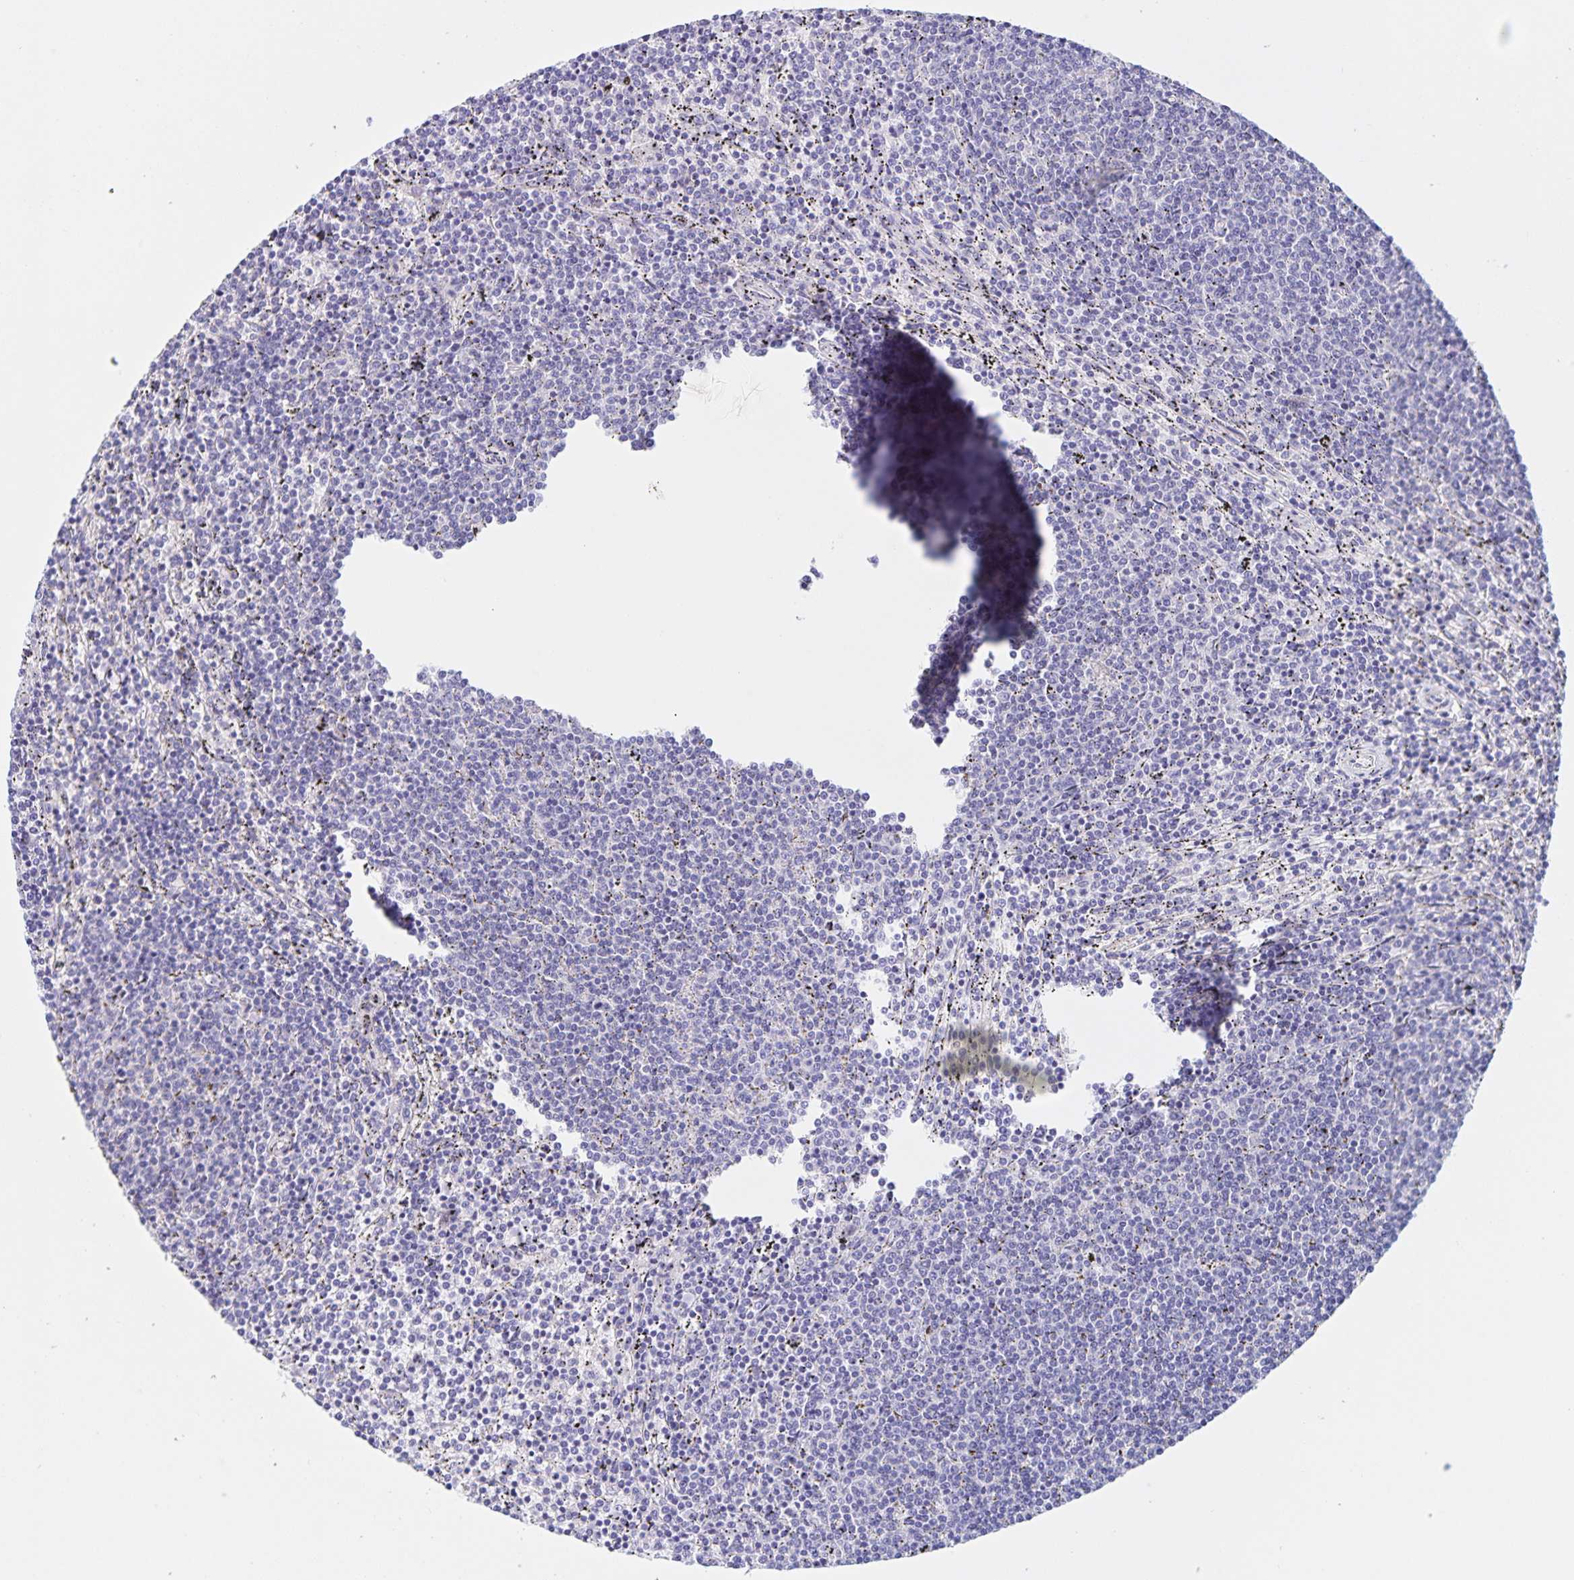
{"staining": {"intensity": "negative", "quantity": "none", "location": "none"}, "tissue": "lymphoma", "cell_type": "Tumor cells", "image_type": "cancer", "snomed": [{"axis": "morphology", "description": "Malignant lymphoma, non-Hodgkin's type, Low grade"}, {"axis": "topography", "description": "Spleen"}], "caption": "DAB immunohistochemical staining of malignant lymphoma, non-Hodgkin's type (low-grade) shows no significant staining in tumor cells.", "gene": "DMGDH", "patient": {"sex": "female", "age": 50}}